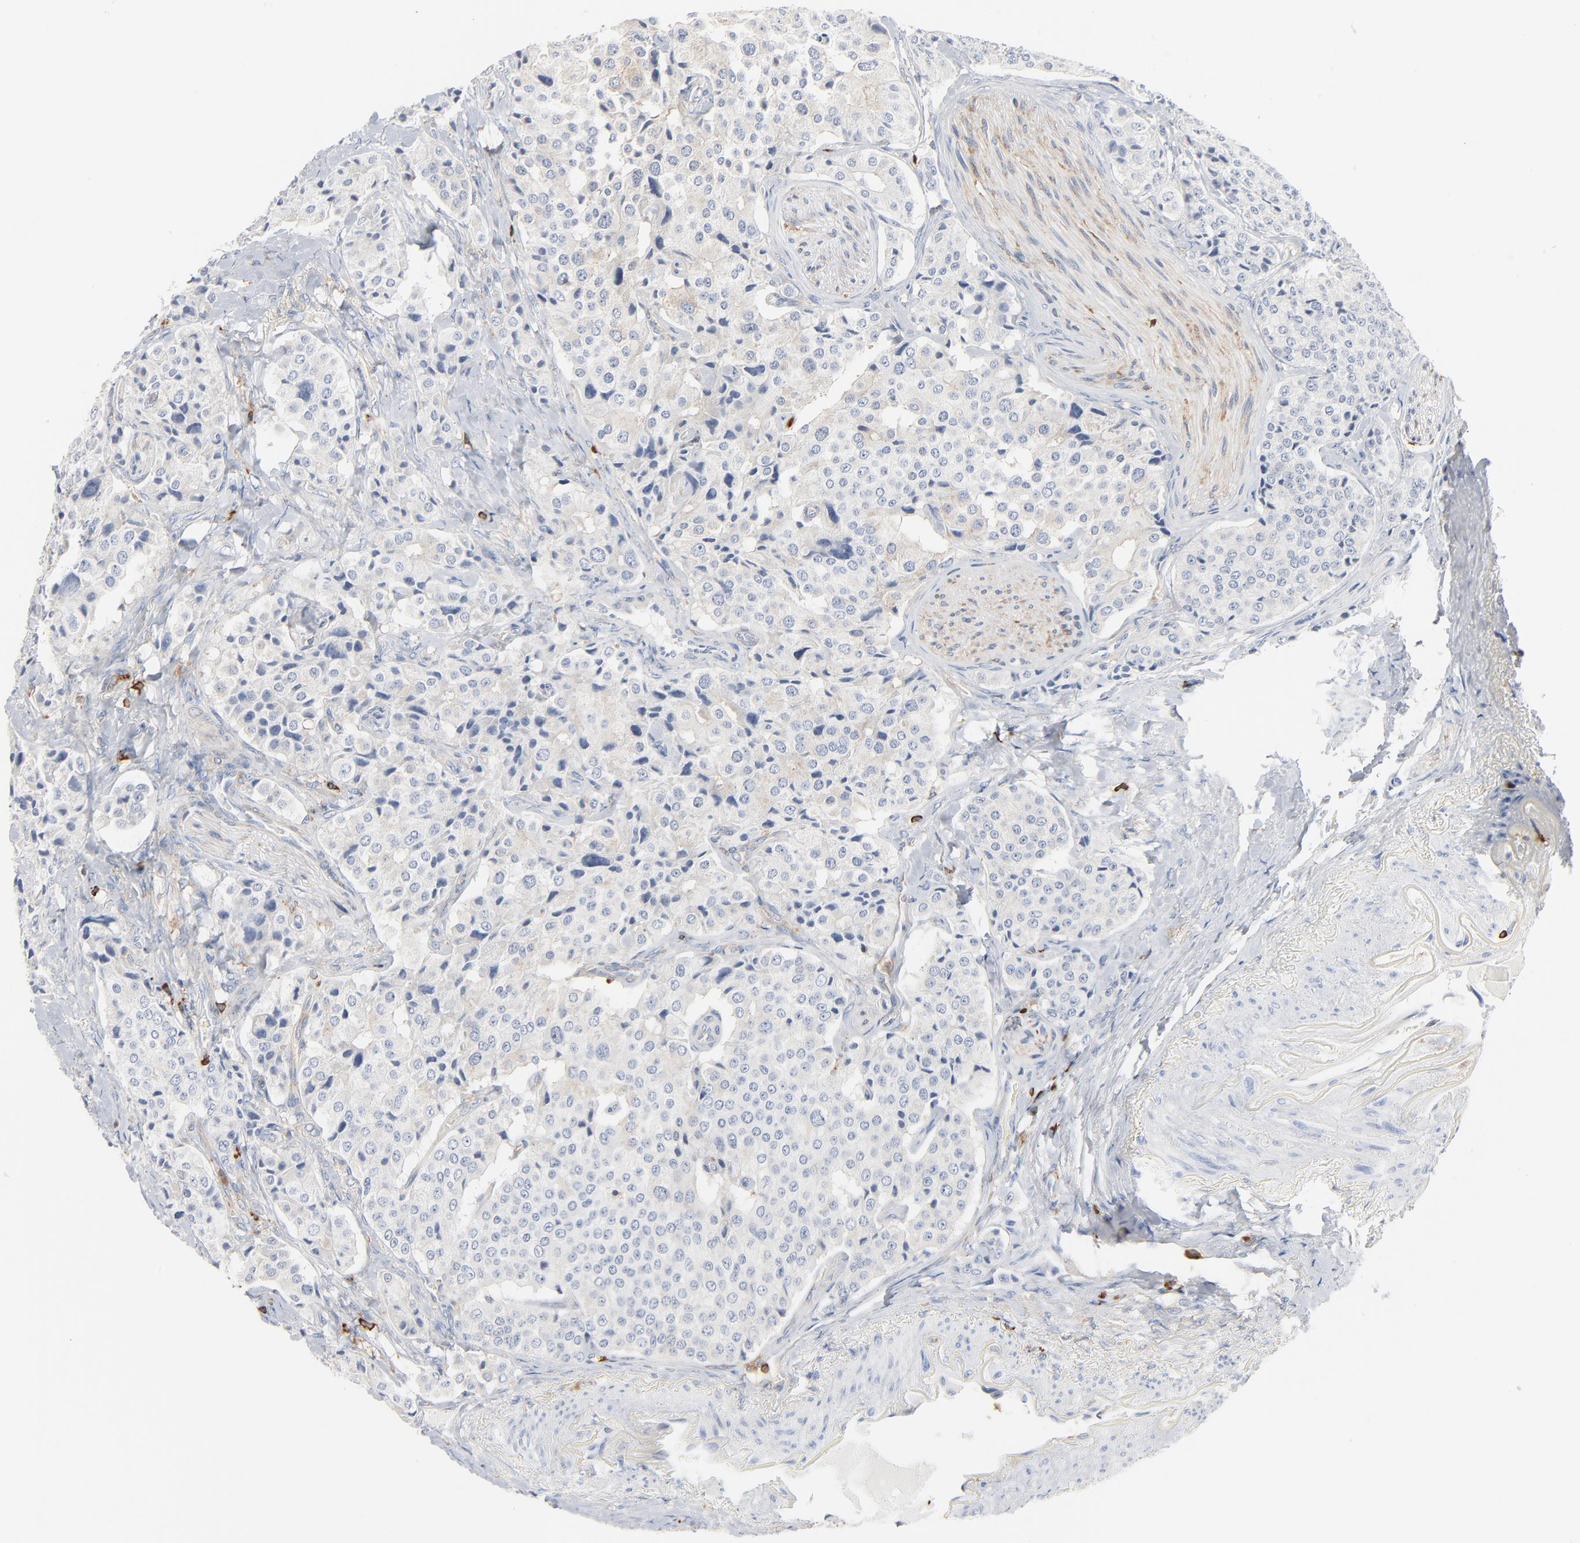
{"staining": {"intensity": "negative", "quantity": "none", "location": "none"}, "tissue": "carcinoid", "cell_type": "Tumor cells", "image_type": "cancer", "snomed": [{"axis": "morphology", "description": "Carcinoid, malignant, NOS"}, {"axis": "topography", "description": "Colon"}], "caption": "Image shows no protein staining in tumor cells of carcinoid (malignant) tissue.", "gene": "SH3KBP1", "patient": {"sex": "female", "age": 61}}